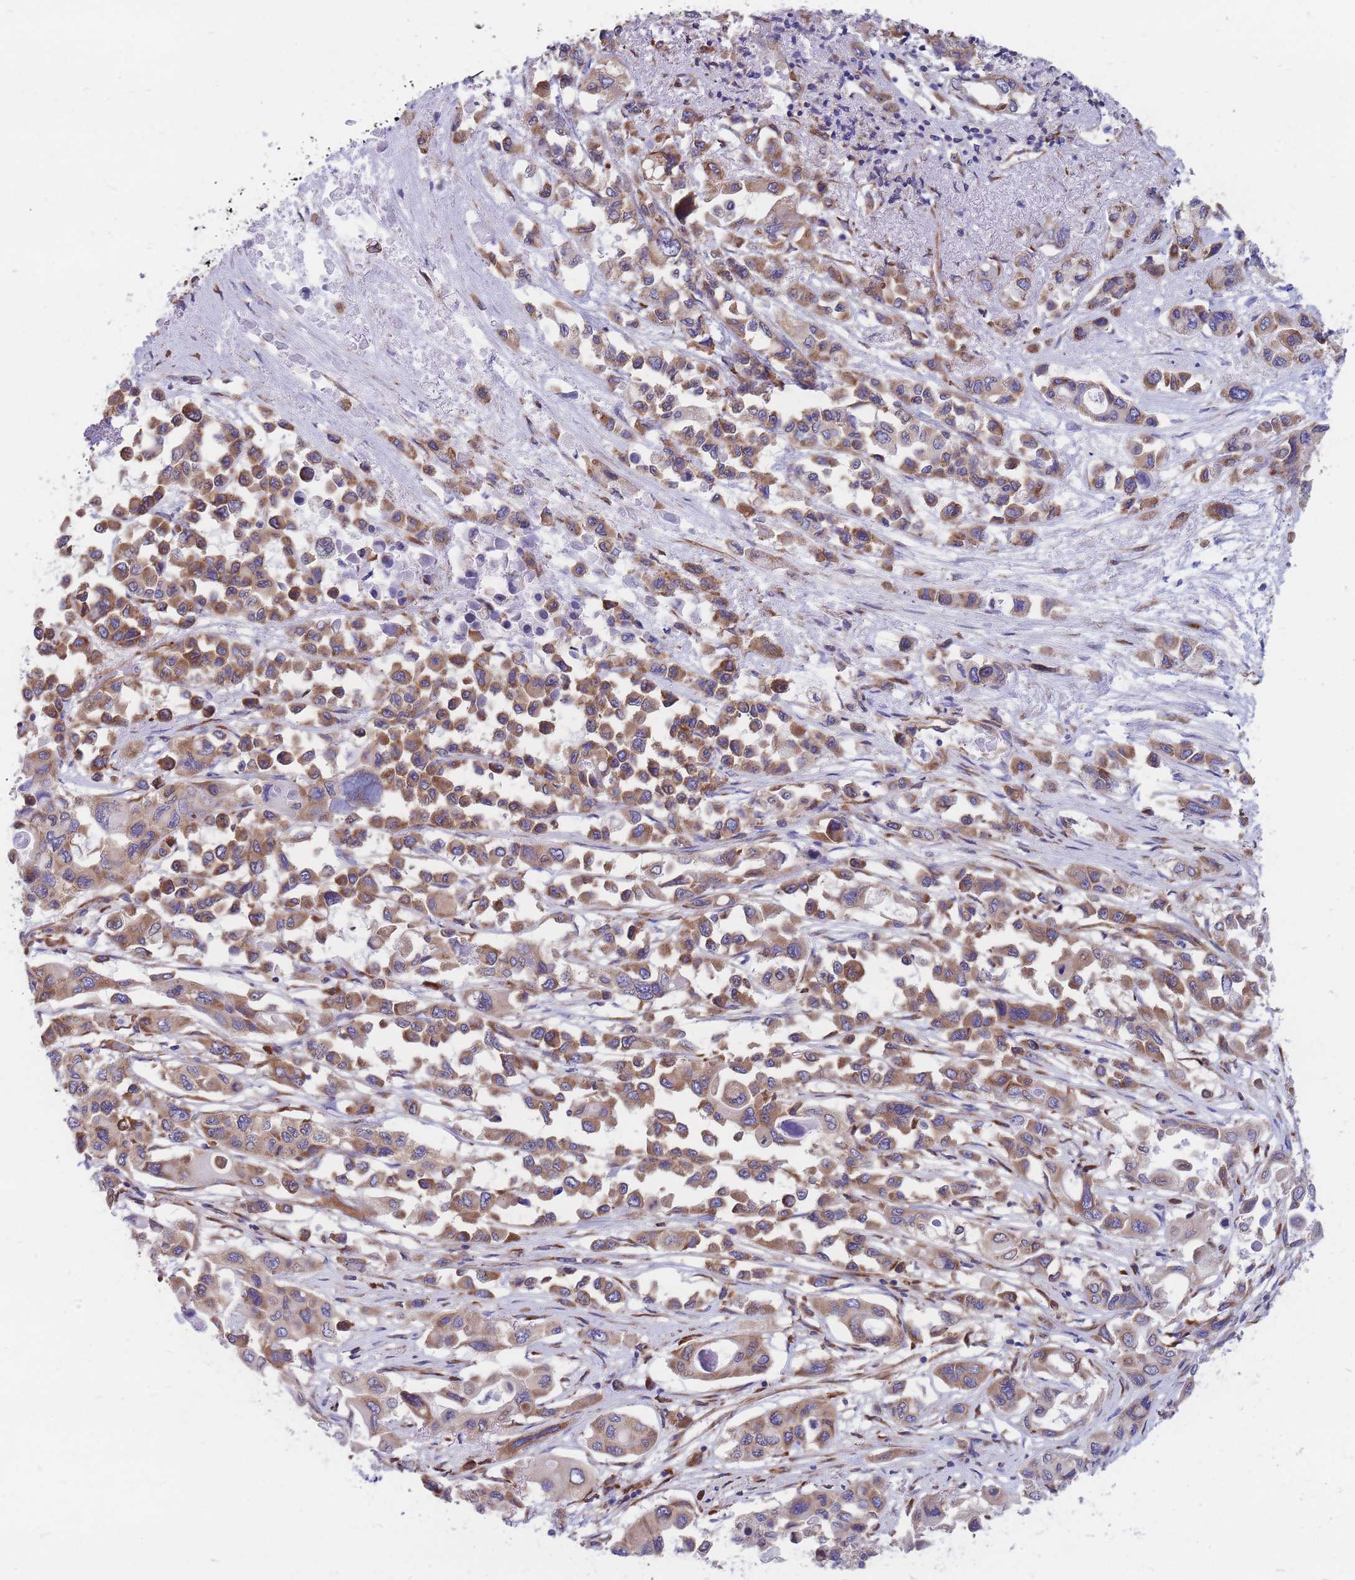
{"staining": {"intensity": "moderate", "quantity": ">75%", "location": "cytoplasmic/membranous"}, "tissue": "pancreatic cancer", "cell_type": "Tumor cells", "image_type": "cancer", "snomed": [{"axis": "morphology", "description": "Adenocarcinoma, NOS"}, {"axis": "topography", "description": "Pancreas"}], "caption": "This is a histology image of immunohistochemistry staining of pancreatic cancer (adenocarcinoma), which shows moderate staining in the cytoplasmic/membranous of tumor cells.", "gene": "RPL8", "patient": {"sex": "male", "age": 92}}